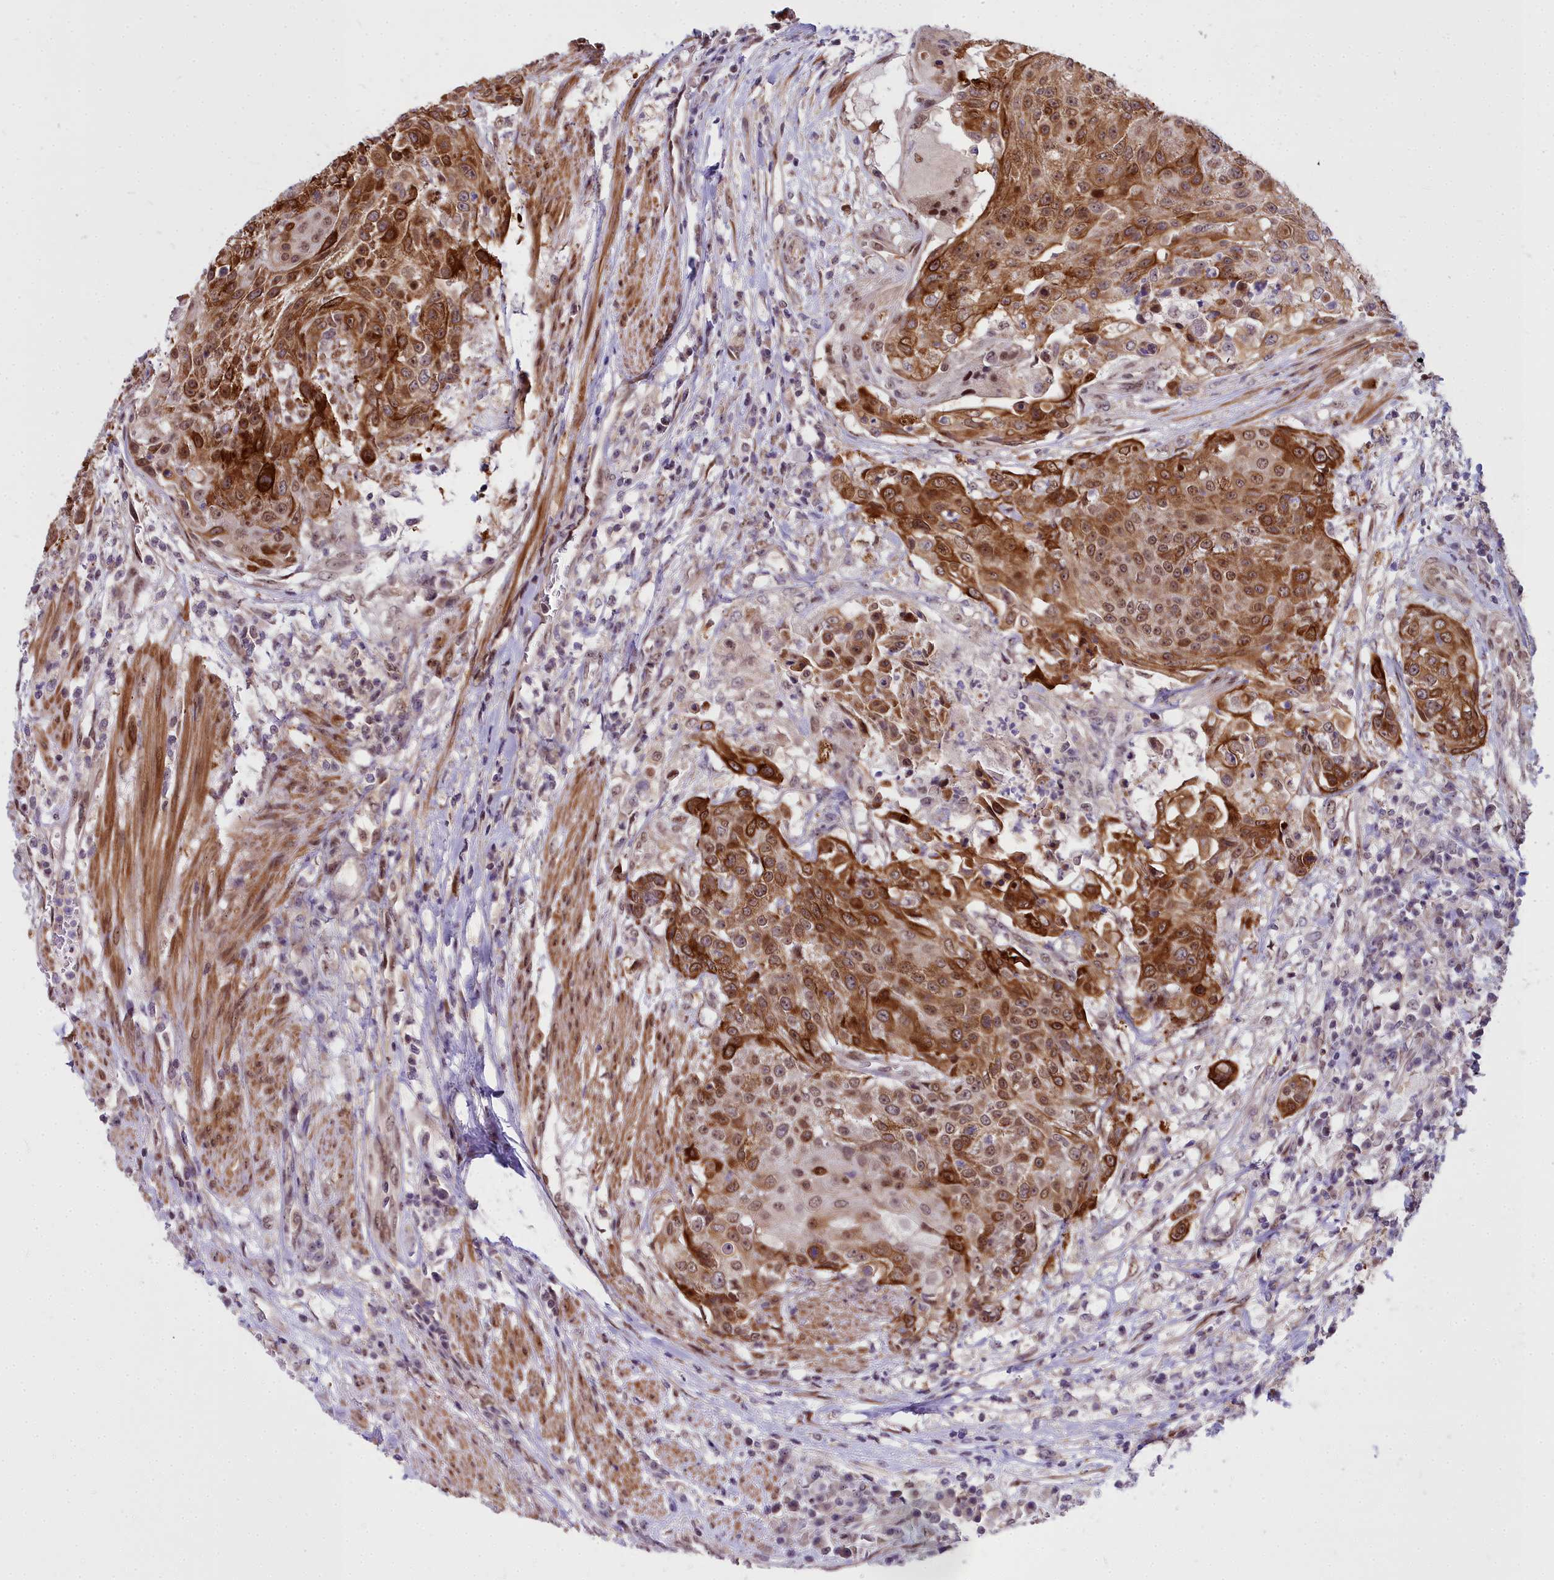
{"staining": {"intensity": "moderate", "quantity": ">75%", "location": "cytoplasmic/membranous,nuclear"}, "tissue": "urothelial cancer", "cell_type": "Tumor cells", "image_type": "cancer", "snomed": [{"axis": "morphology", "description": "Urothelial carcinoma, High grade"}, {"axis": "topography", "description": "Urinary bladder"}], "caption": "IHC of human high-grade urothelial carcinoma shows medium levels of moderate cytoplasmic/membranous and nuclear positivity in about >75% of tumor cells.", "gene": "ABCB8", "patient": {"sex": "female", "age": 63}}